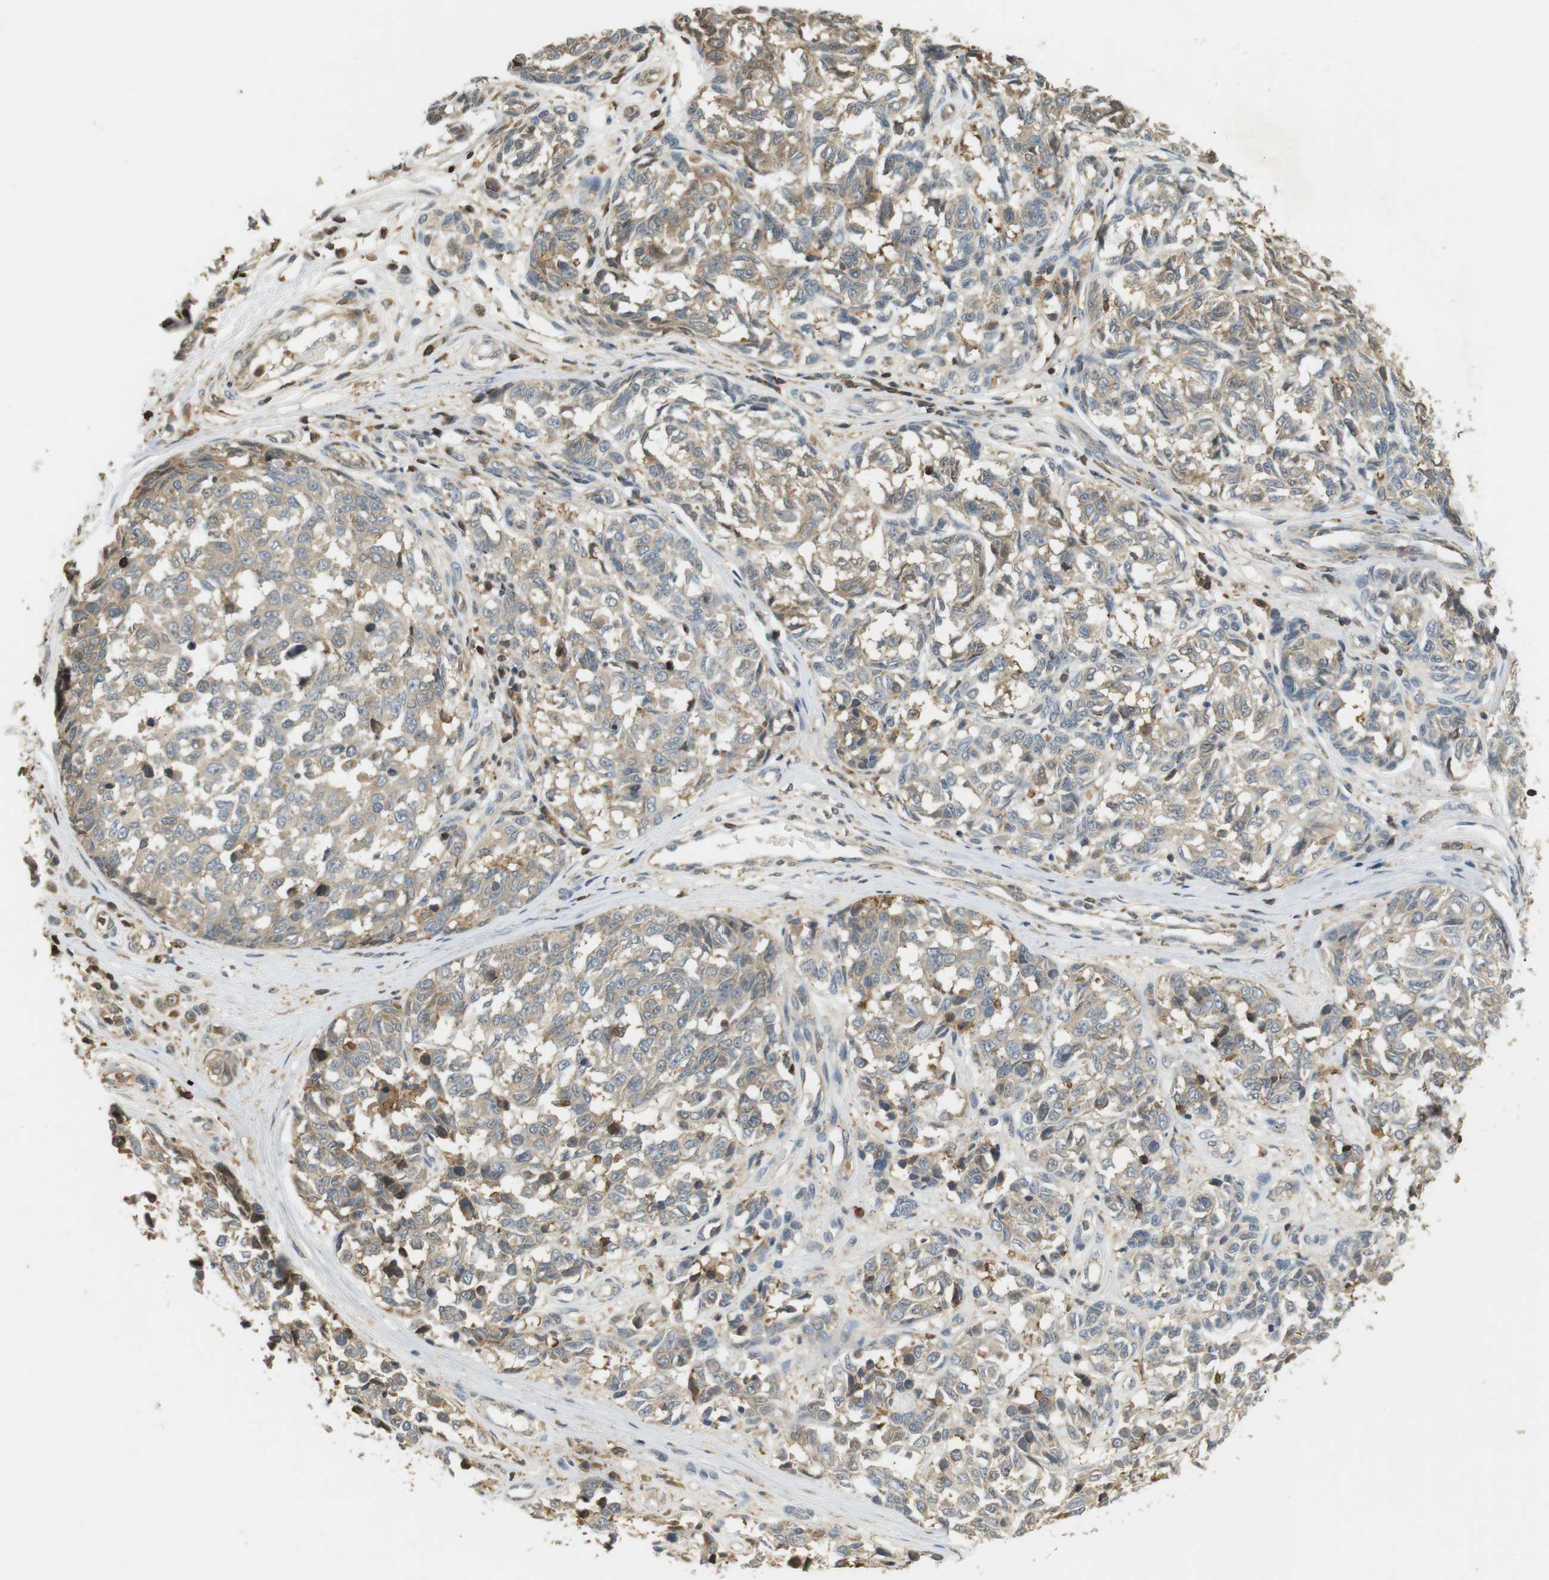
{"staining": {"intensity": "weak", "quantity": ">75%", "location": "cytoplasmic/membranous"}, "tissue": "melanoma", "cell_type": "Tumor cells", "image_type": "cancer", "snomed": [{"axis": "morphology", "description": "Malignant melanoma, NOS"}, {"axis": "topography", "description": "Skin"}], "caption": "There is low levels of weak cytoplasmic/membranous expression in tumor cells of malignant melanoma, as demonstrated by immunohistochemical staining (brown color).", "gene": "P2RY1", "patient": {"sex": "female", "age": 64}}